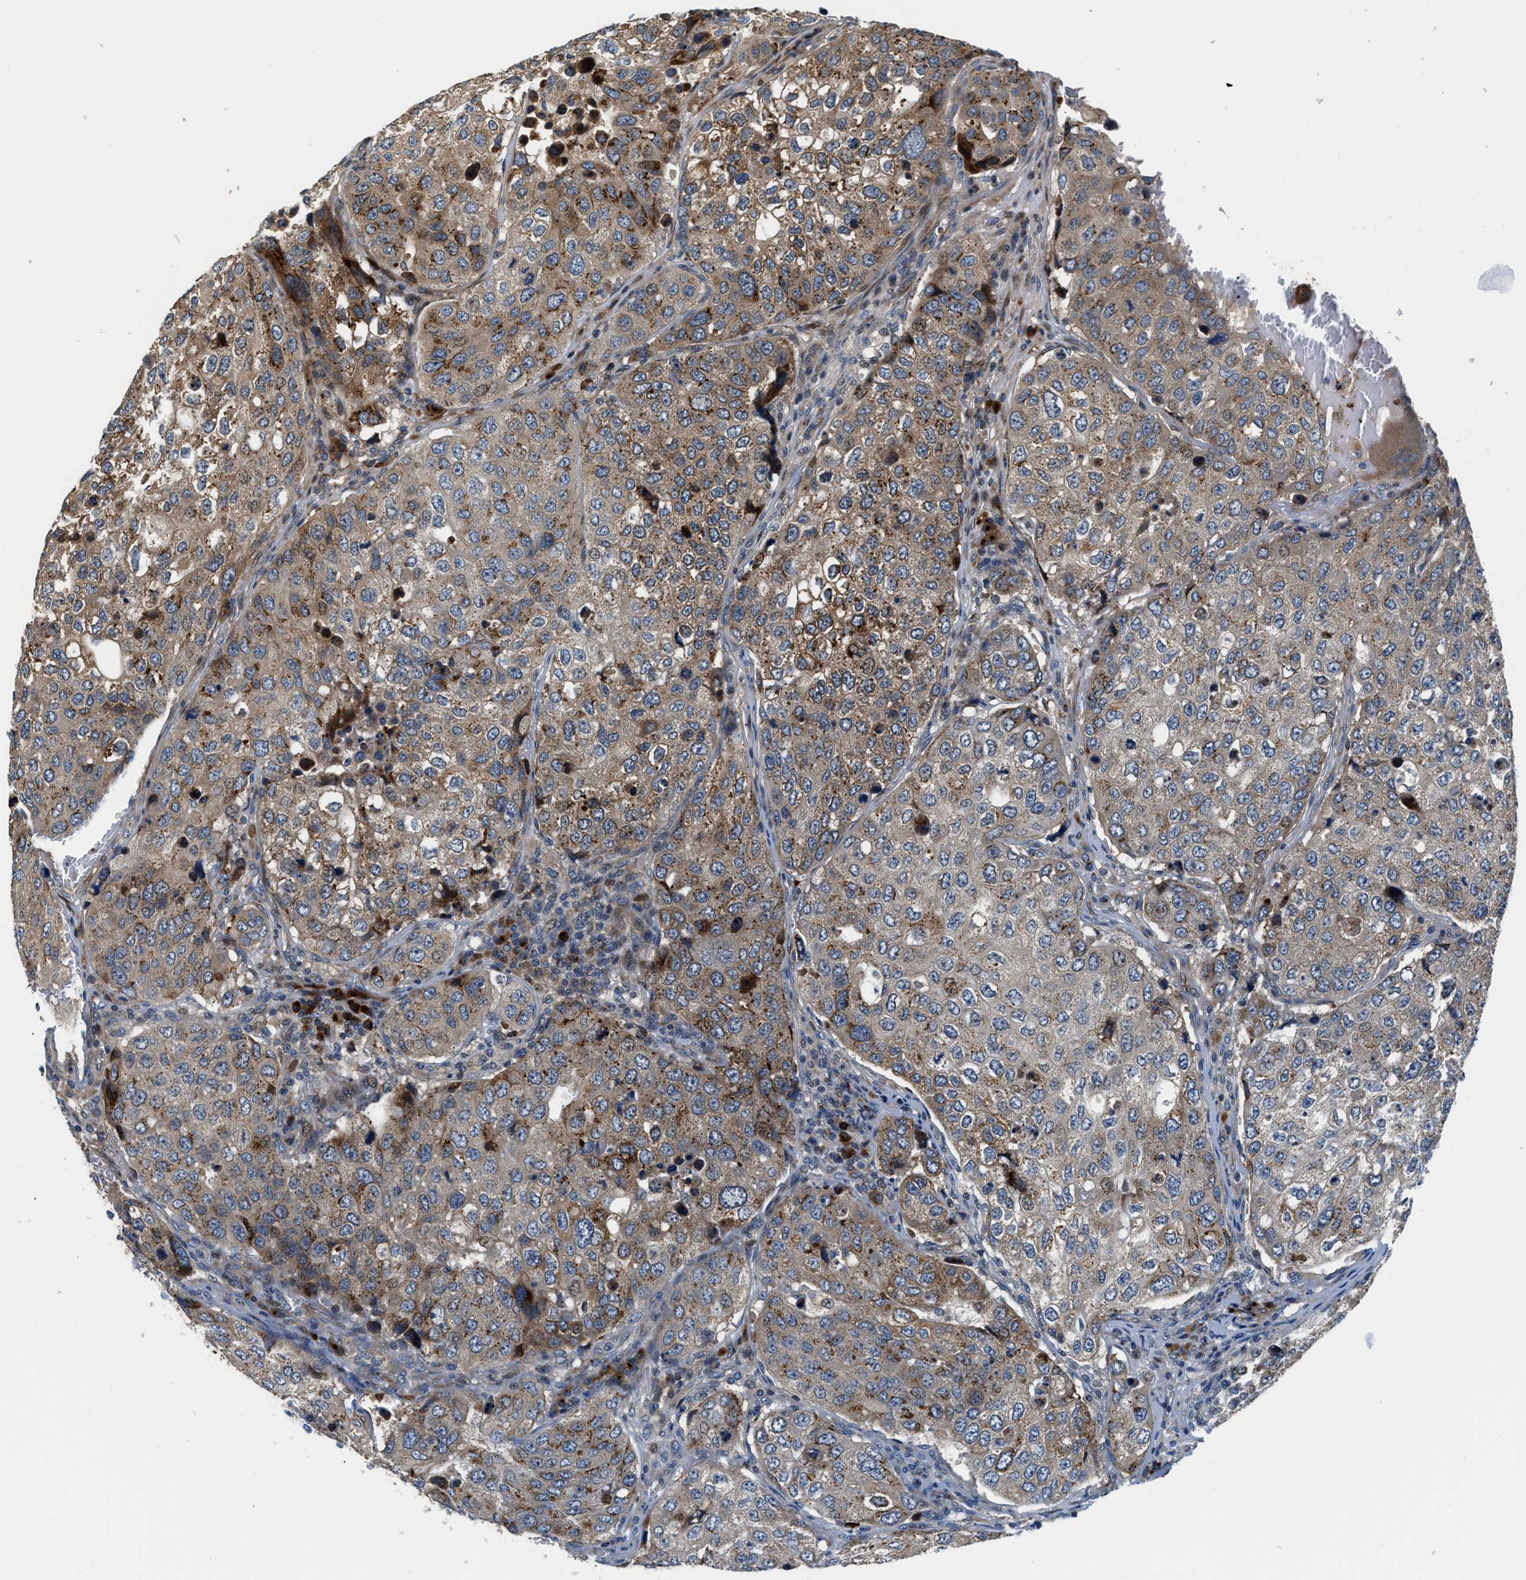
{"staining": {"intensity": "moderate", "quantity": "25%-75%", "location": "cytoplasmic/membranous"}, "tissue": "urothelial cancer", "cell_type": "Tumor cells", "image_type": "cancer", "snomed": [{"axis": "morphology", "description": "Urothelial carcinoma, High grade"}, {"axis": "topography", "description": "Lymph node"}, {"axis": "topography", "description": "Urinary bladder"}], "caption": "DAB (3,3'-diaminobenzidine) immunohistochemical staining of urothelial carcinoma (high-grade) exhibits moderate cytoplasmic/membranous protein staining in about 25%-75% of tumor cells.", "gene": "FUT8", "patient": {"sex": "male", "age": 51}}